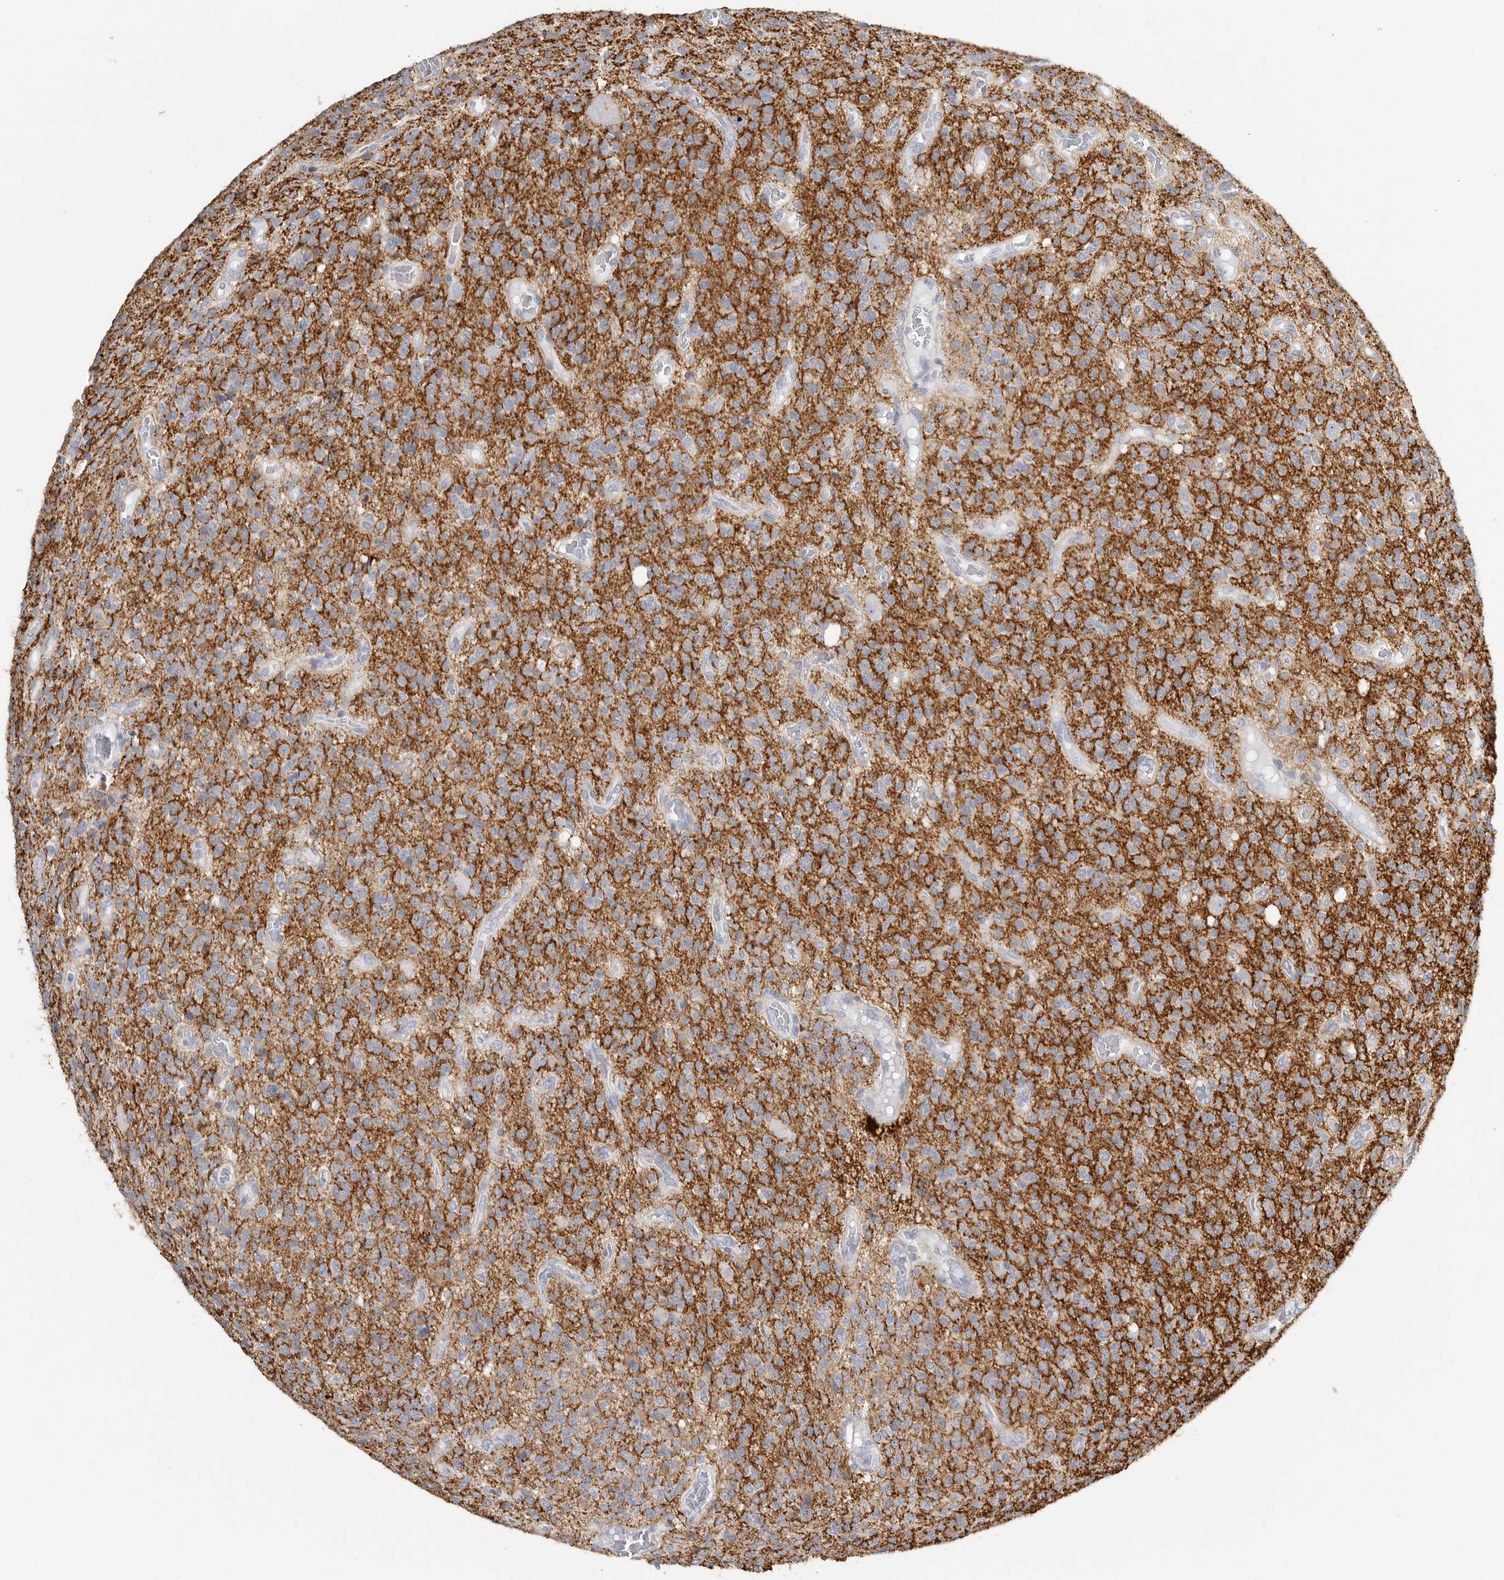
{"staining": {"intensity": "negative", "quantity": "none", "location": "none"}, "tissue": "glioma", "cell_type": "Tumor cells", "image_type": "cancer", "snomed": [{"axis": "morphology", "description": "Glioma, malignant, High grade"}, {"axis": "topography", "description": "Brain"}], "caption": "This is an IHC micrograph of glioma. There is no staining in tumor cells.", "gene": "TNR", "patient": {"sex": "male", "age": 34}}